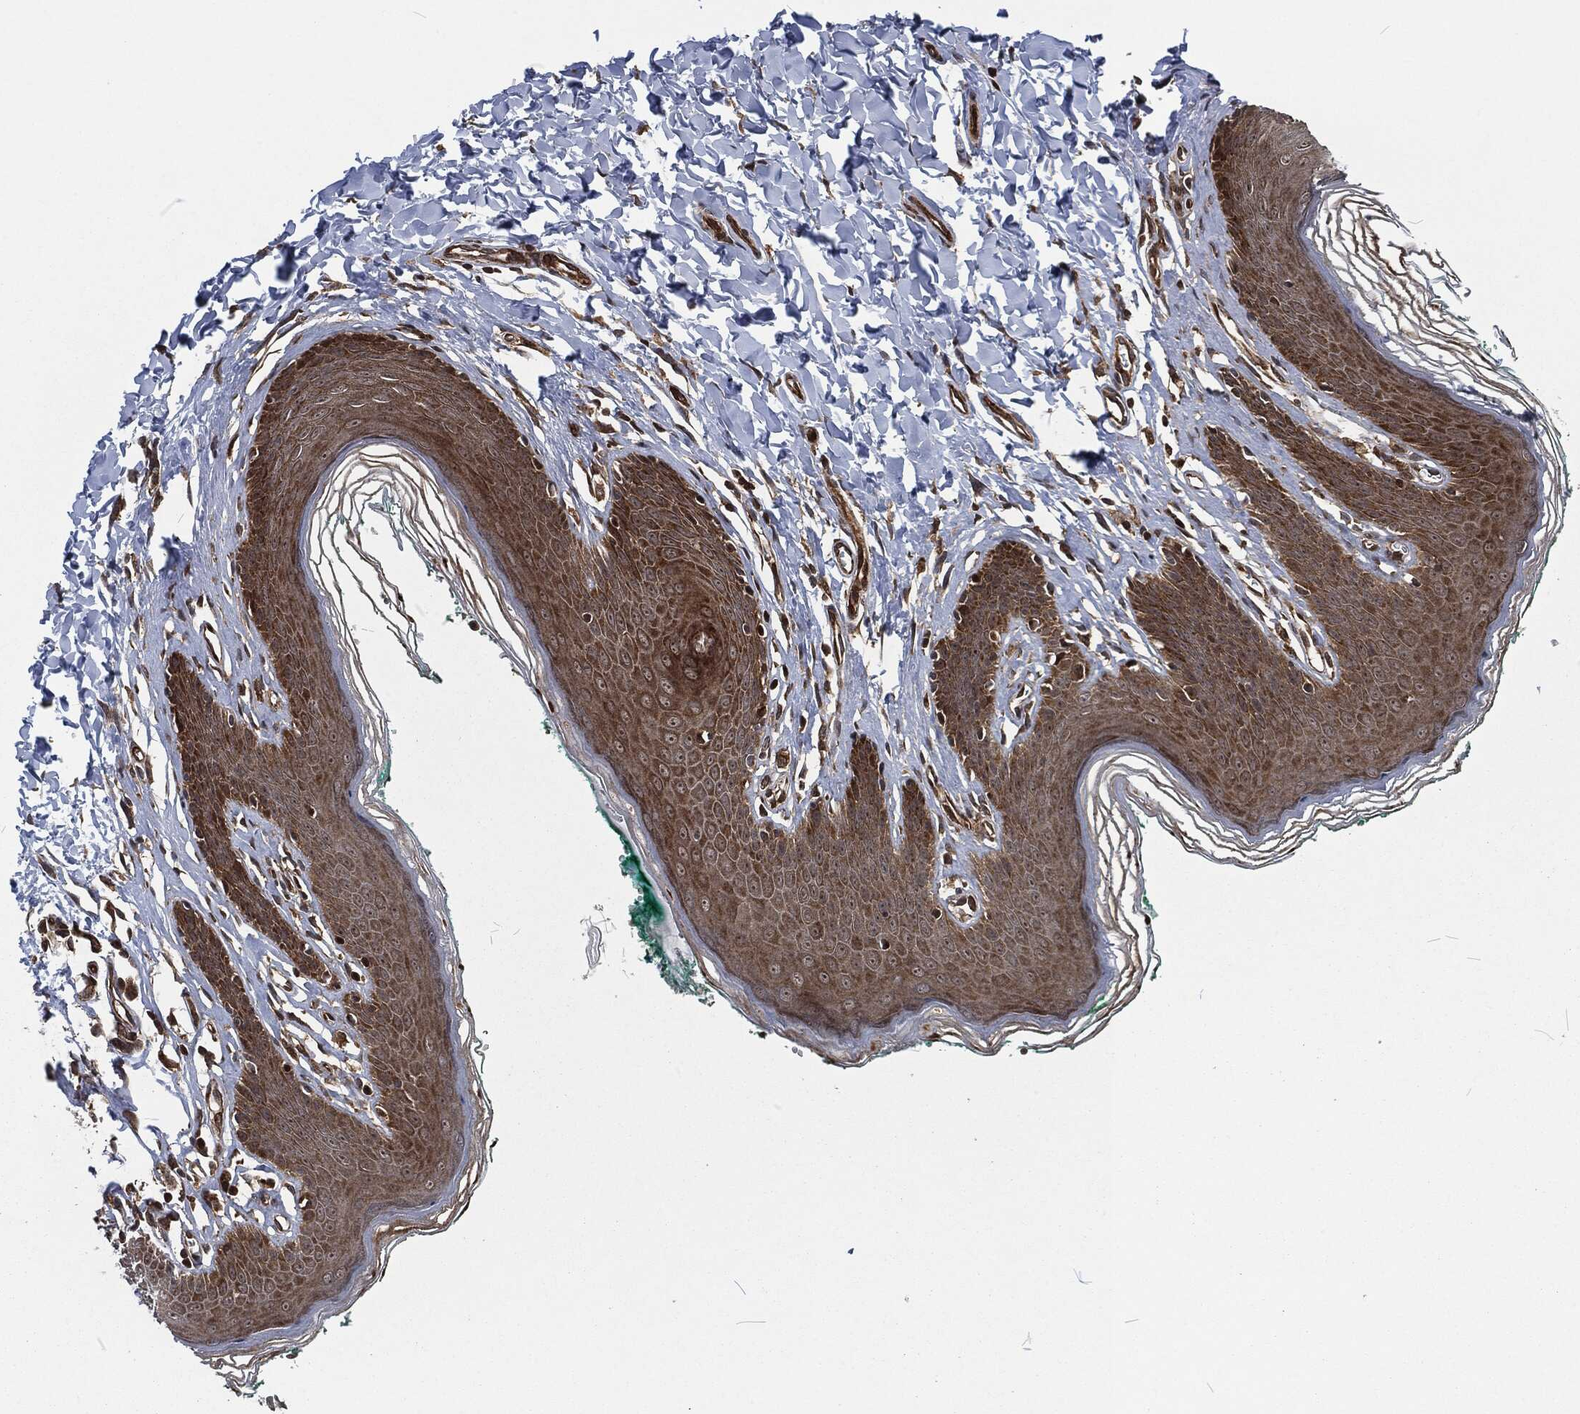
{"staining": {"intensity": "moderate", "quantity": ">75%", "location": "cytoplasmic/membranous"}, "tissue": "skin", "cell_type": "Epidermal cells", "image_type": "normal", "snomed": [{"axis": "morphology", "description": "Normal tissue, NOS"}, {"axis": "topography", "description": "Vulva"}], "caption": "Protein staining of normal skin reveals moderate cytoplasmic/membranous positivity in about >75% of epidermal cells.", "gene": "CMPK2", "patient": {"sex": "female", "age": 66}}